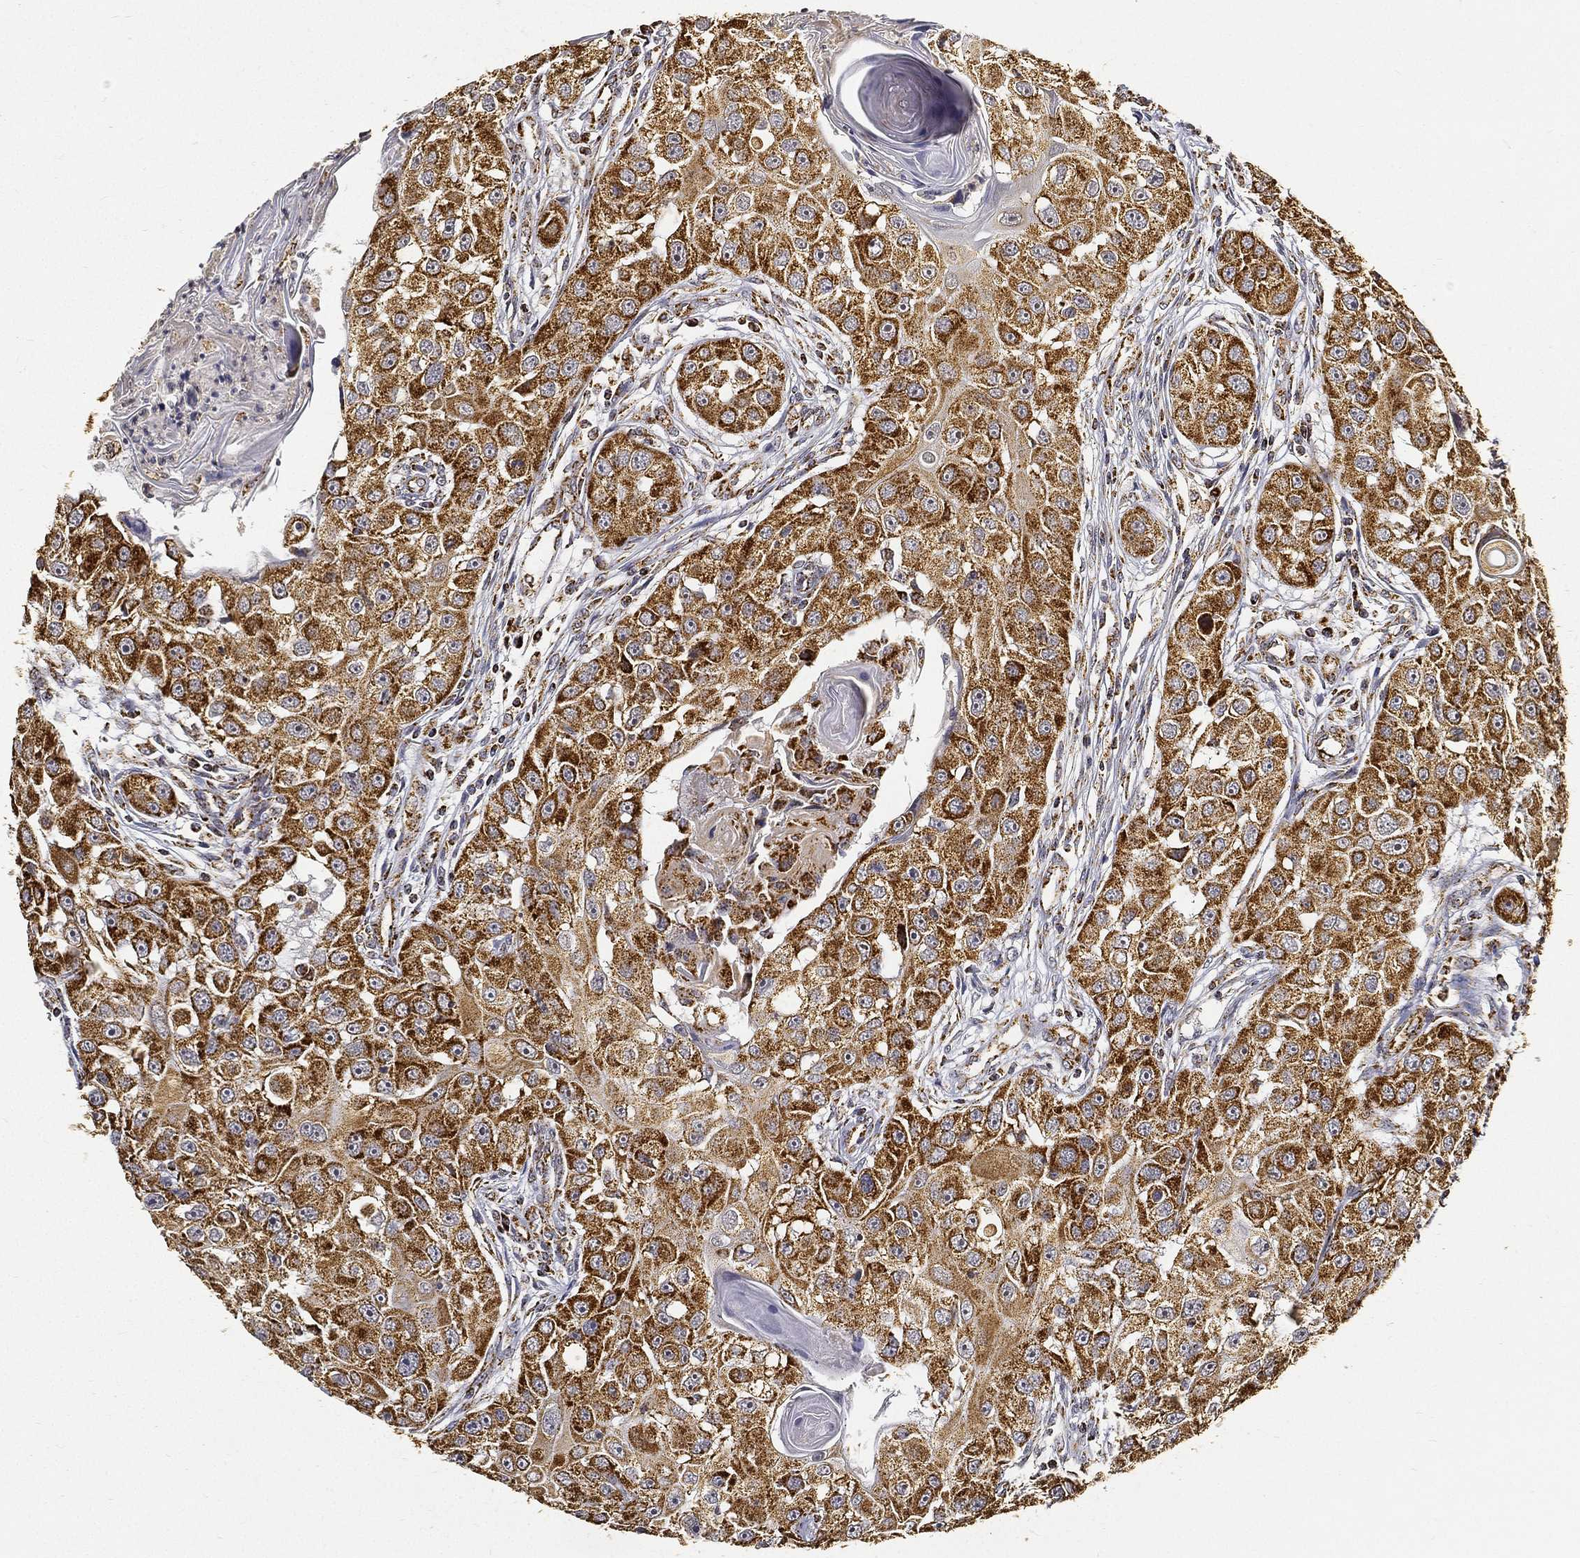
{"staining": {"intensity": "strong", "quantity": ">75%", "location": "cytoplasmic/membranous"}, "tissue": "head and neck cancer", "cell_type": "Tumor cells", "image_type": "cancer", "snomed": [{"axis": "morphology", "description": "Squamous cell carcinoma, NOS"}, {"axis": "topography", "description": "Head-Neck"}], "caption": "Human head and neck cancer stained with a brown dye displays strong cytoplasmic/membranous positive staining in approximately >75% of tumor cells.", "gene": "NDUFAB1", "patient": {"sex": "male", "age": 51}}